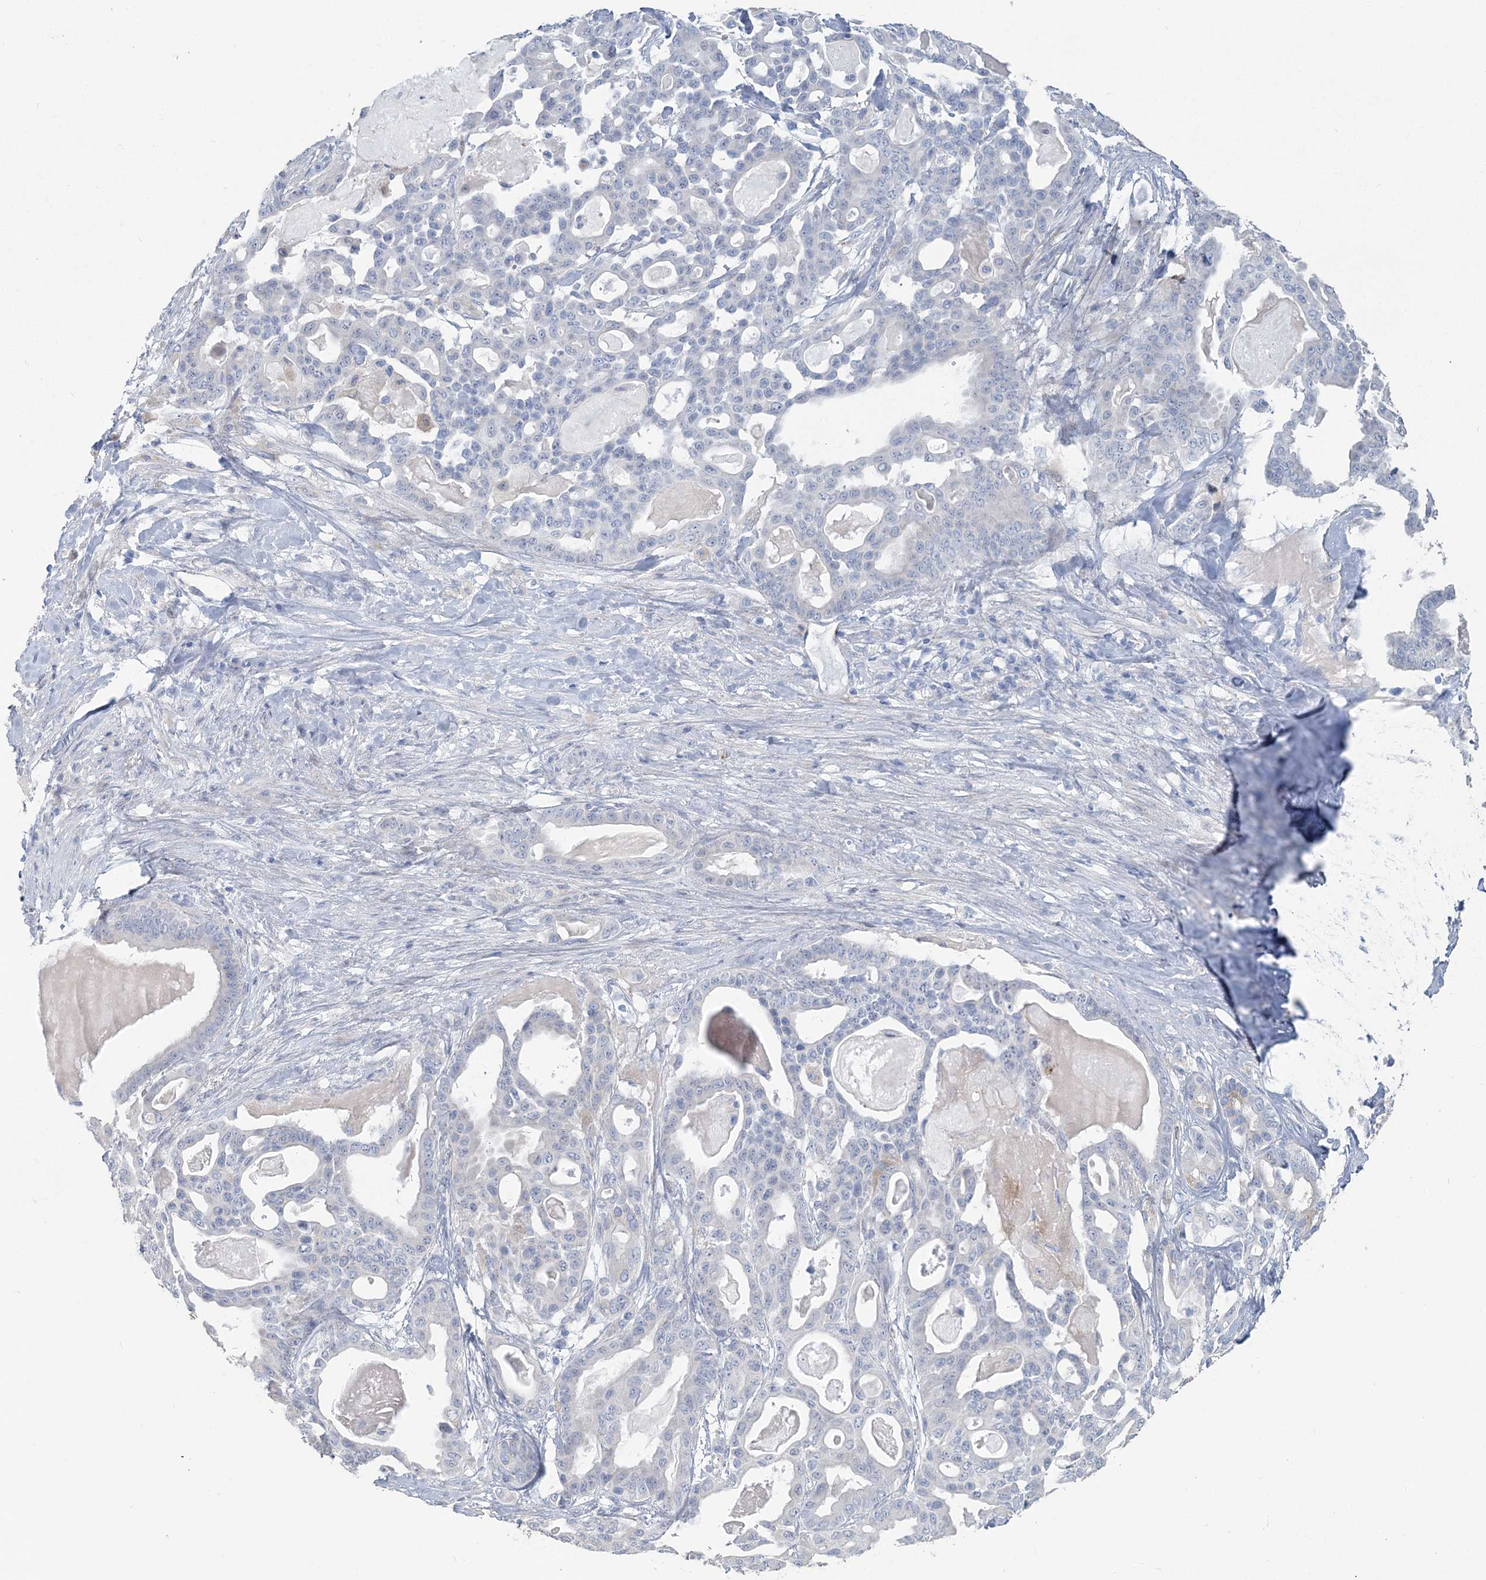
{"staining": {"intensity": "negative", "quantity": "none", "location": "none"}, "tissue": "pancreatic cancer", "cell_type": "Tumor cells", "image_type": "cancer", "snomed": [{"axis": "morphology", "description": "Adenocarcinoma, NOS"}, {"axis": "topography", "description": "Pancreas"}], "caption": "This is an IHC image of pancreatic cancer. There is no expression in tumor cells.", "gene": "CMBL", "patient": {"sex": "male", "age": 63}}